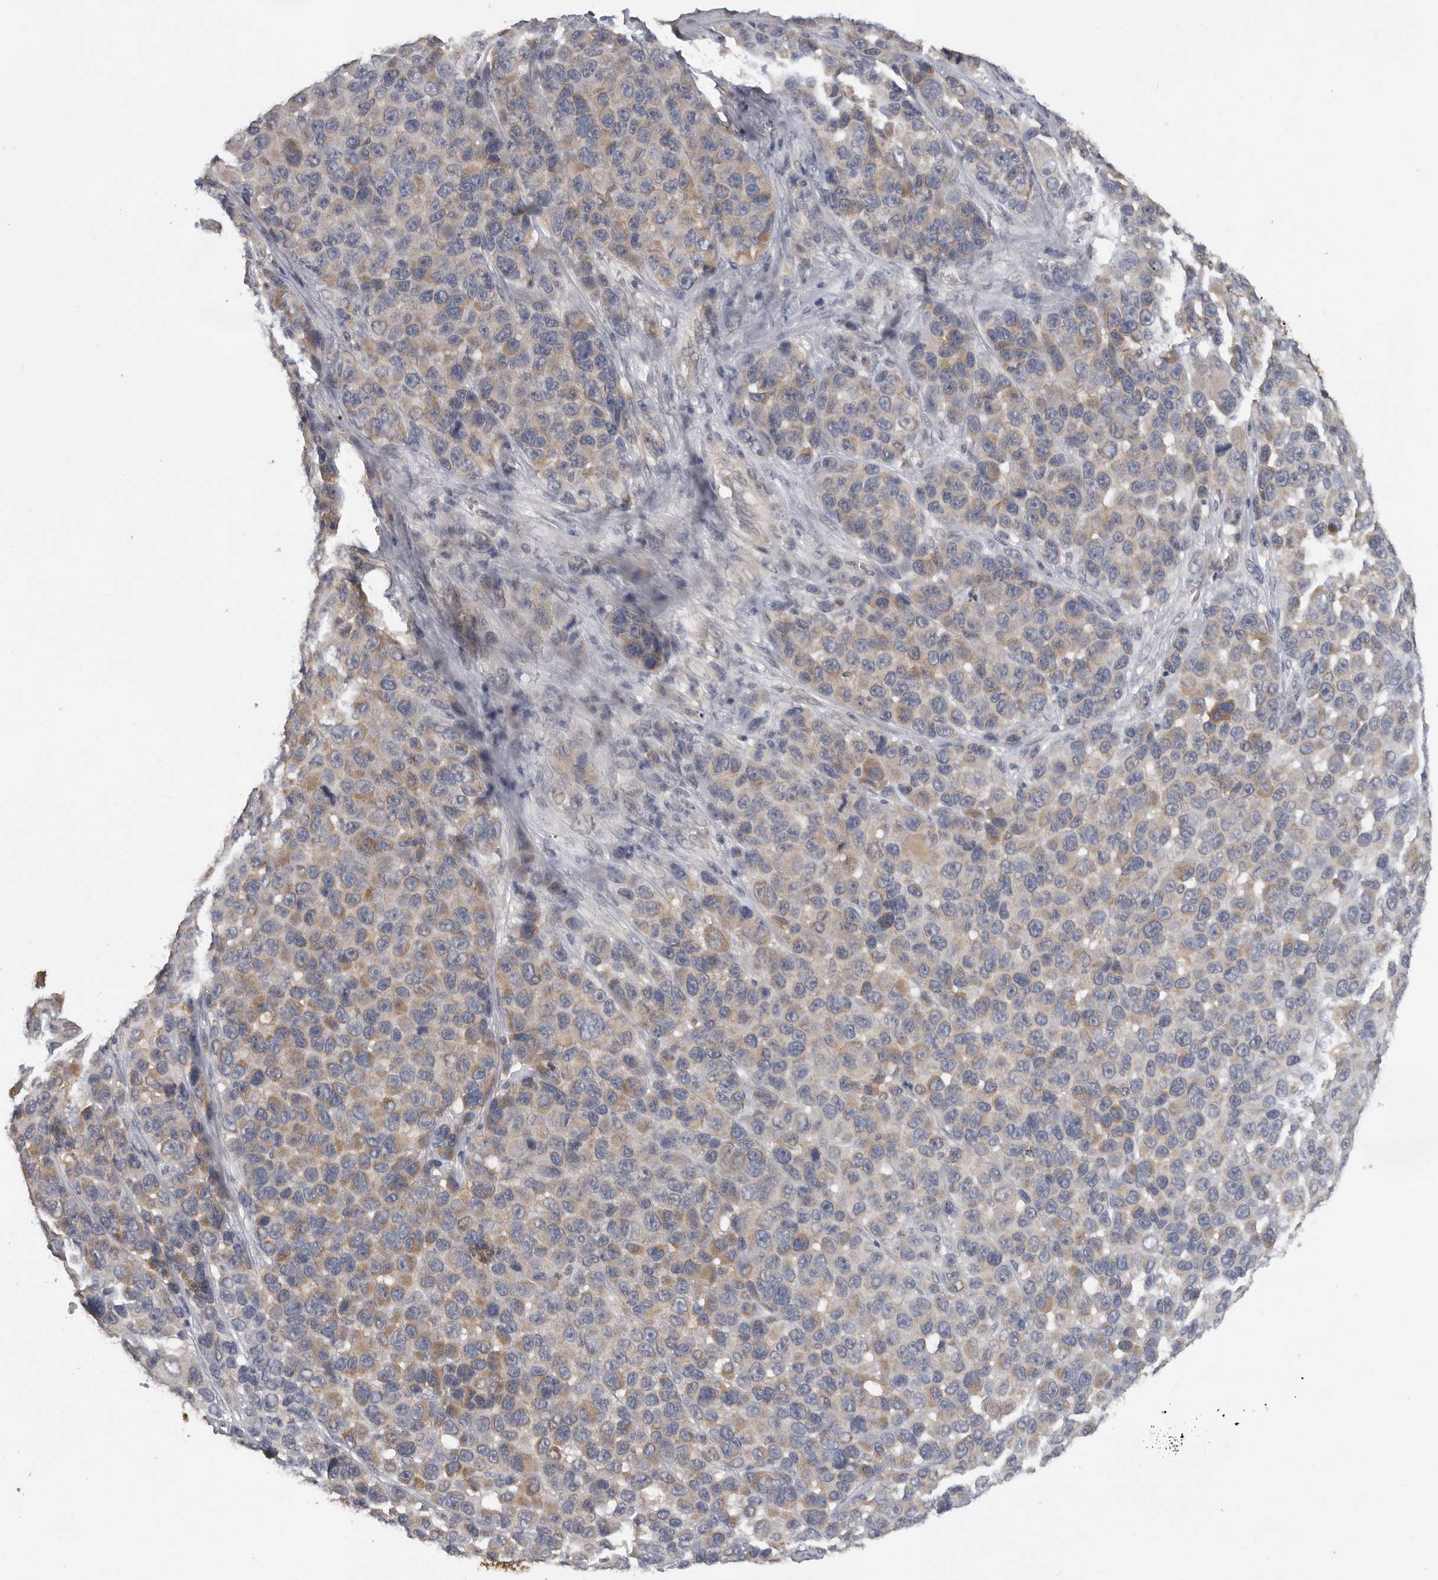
{"staining": {"intensity": "moderate", "quantity": "25%-75%", "location": "cytoplasmic/membranous"}, "tissue": "melanoma", "cell_type": "Tumor cells", "image_type": "cancer", "snomed": [{"axis": "morphology", "description": "Malignant melanoma, NOS"}, {"axis": "topography", "description": "Skin"}], "caption": "The image reveals immunohistochemical staining of malignant melanoma. There is moderate cytoplasmic/membranous positivity is present in about 25%-75% of tumor cells. The protein is shown in brown color, while the nuclei are stained blue.", "gene": "MTF1", "patient": {"sex": "male", "age": 53}}